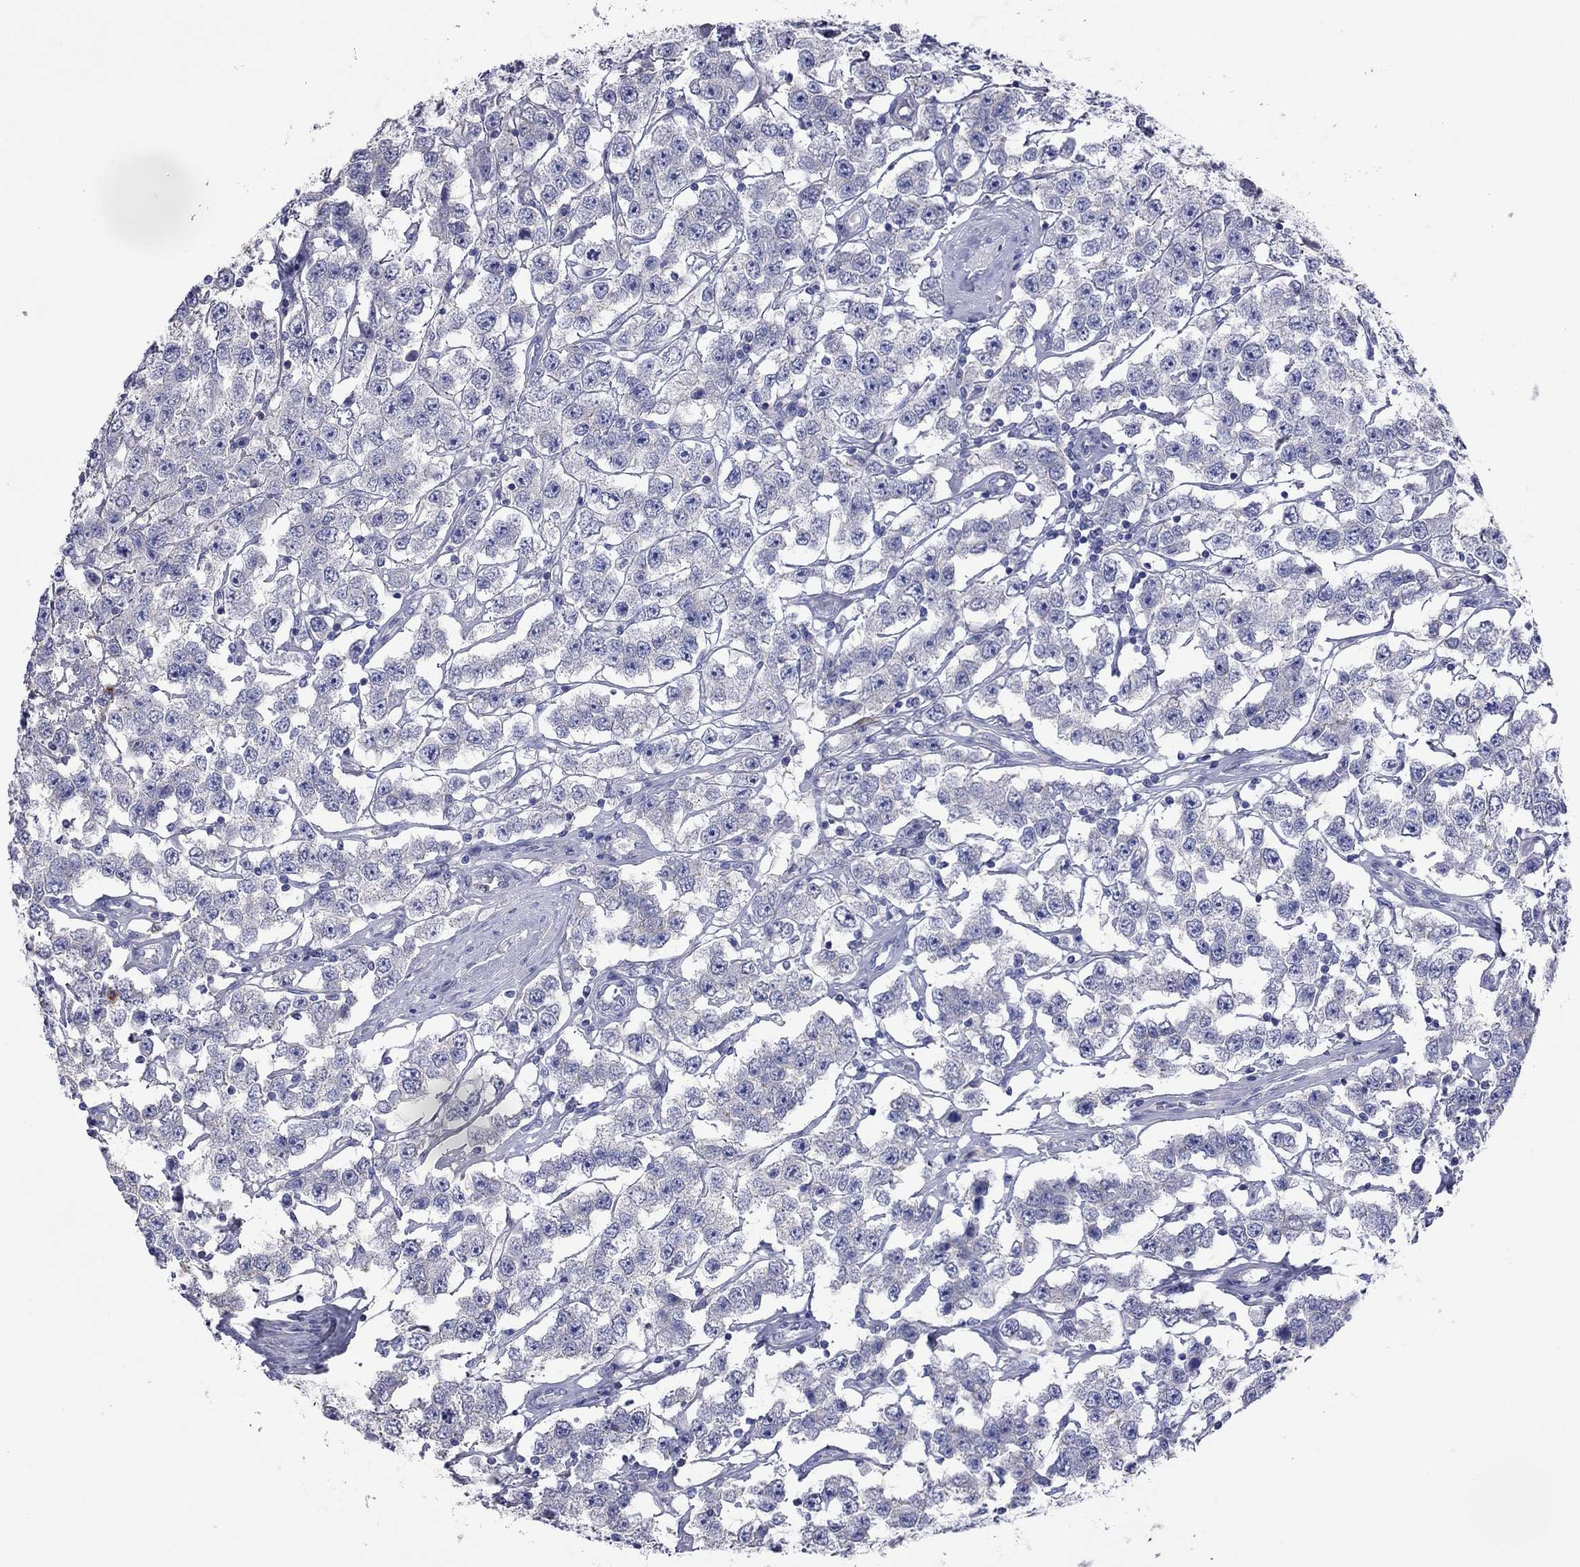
{"staining": {"intensity": "negative", "quantity": "none", "location": "none"}, "tissue": "testis cancer", "cell_type": "Tumor cells", "image_type": "cancer", "snomed": [{"axis": "morphology", "description": "Seminoma, NOS"}, {"axis": "topography", "description": "Testis"}], "caption": "The immunohistochemistry micrograph has no significant staining in tumor cells of seminoma (testis) tissue.", "gene": "ACTL7B", "patient": {"sex": "male", "age": 52}}